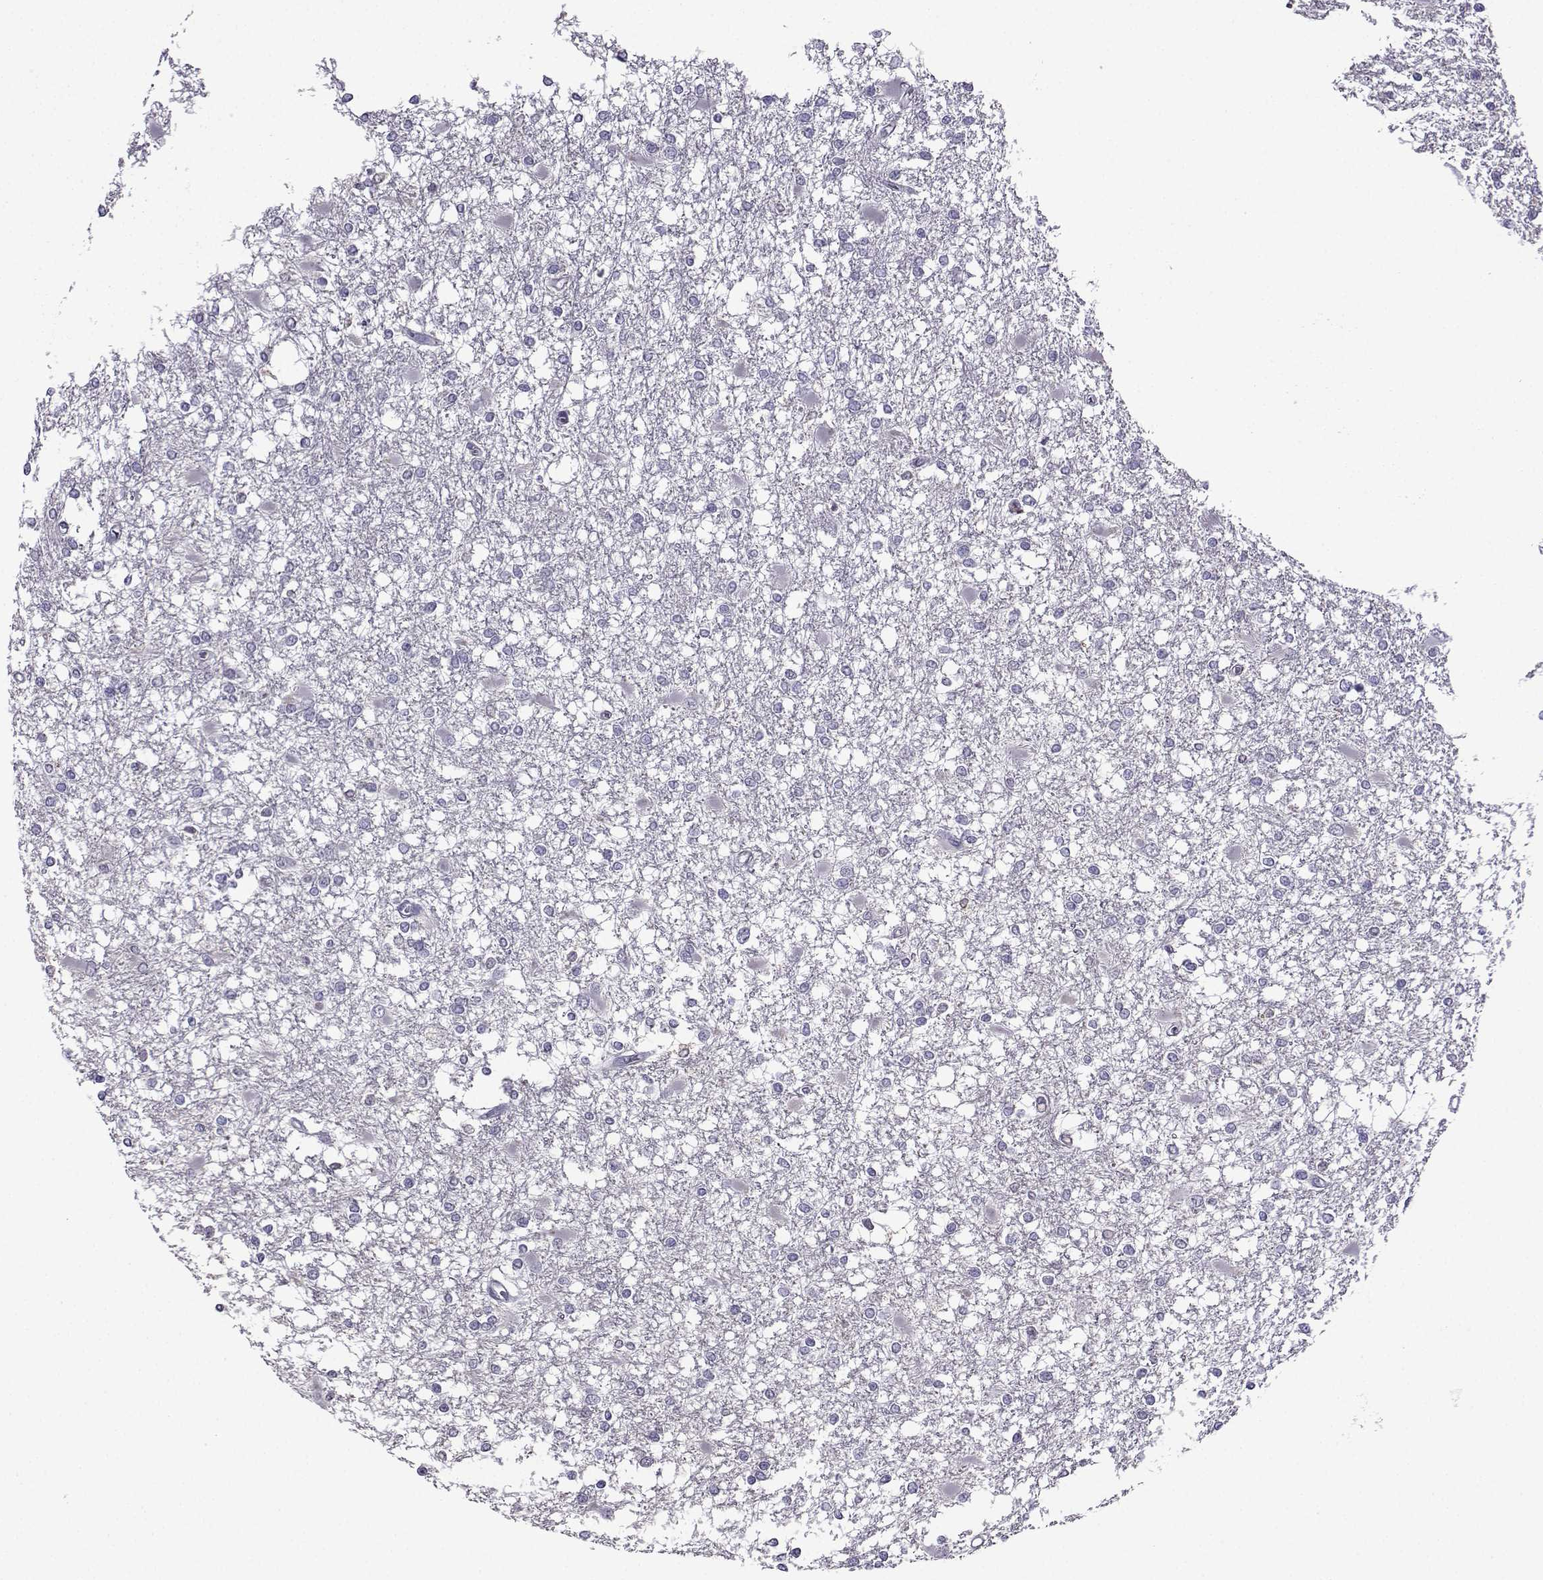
{"staining": {"intensity": "negative", "quantity": "none", "location": "none"}, "tissue": "glioma", "cell_type": "Tumor cells", "image_type": "cancer", "snomed": [{"axis": "morphology", "description": "Glioma, malignant, High grade"}, {"axis": "topography", "description": "Cerebral cortex"}], "caption": "A micrograph of human high-grade glioma (malignant) is negative for staining in tumor cells.", "gene": "CRYBB1", "patient": {"sex": "male", "age": 79}}